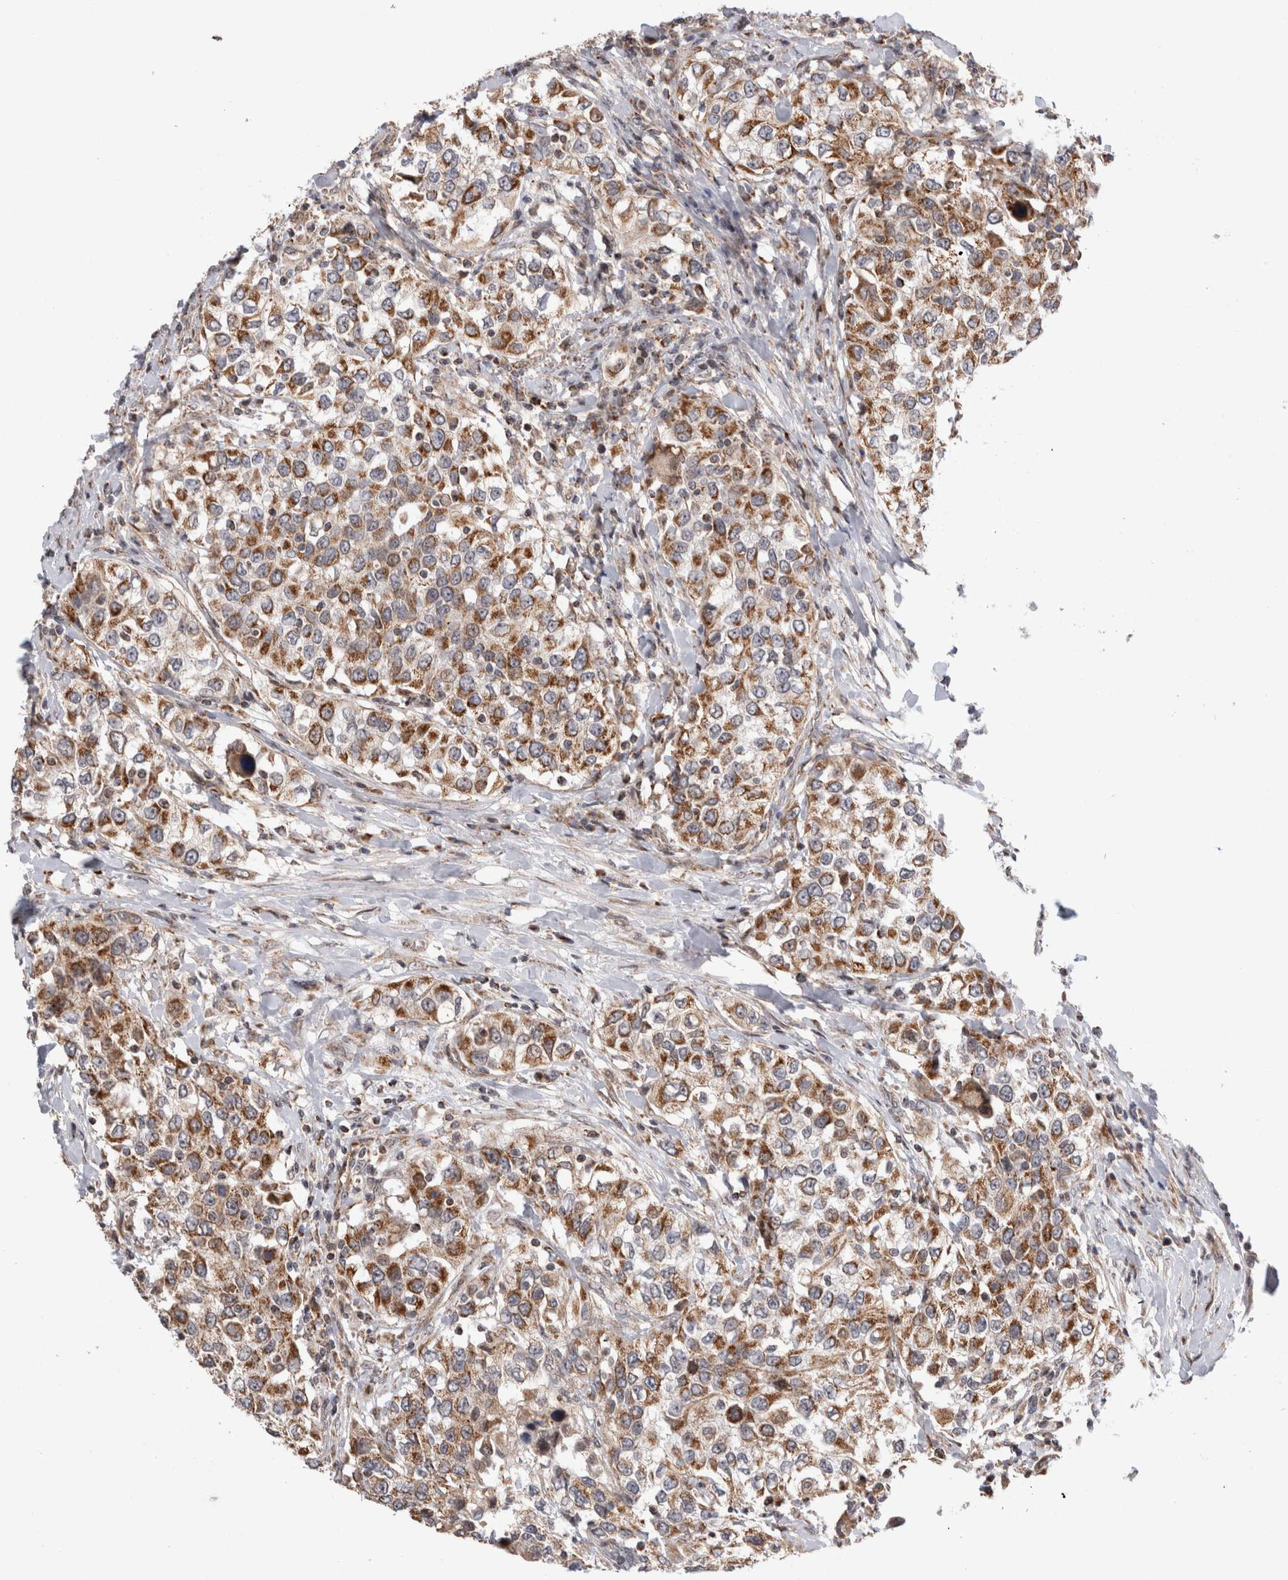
{"staining": {"intensity": "moderate", "quantity": ">75%", "location": "cytoplasmic/membranous"}, "tissue": "urothelial cancer", "cell_type": "Tumor cells", "image_type": "cancer", "snomed": [{"axis": "morphology", "description": "Urothelial carcinoma, High grade"}, {"axis": "topography", "description": "Urinary bladder"}], "caption": "The micrograph shows a brown stain indicating the presence of a protein in the cytoplasmic/membranous of tumor cells in urothelial cancer.", "gene": "MRPL37", "patient": {"sex": "female", "age": 80}}